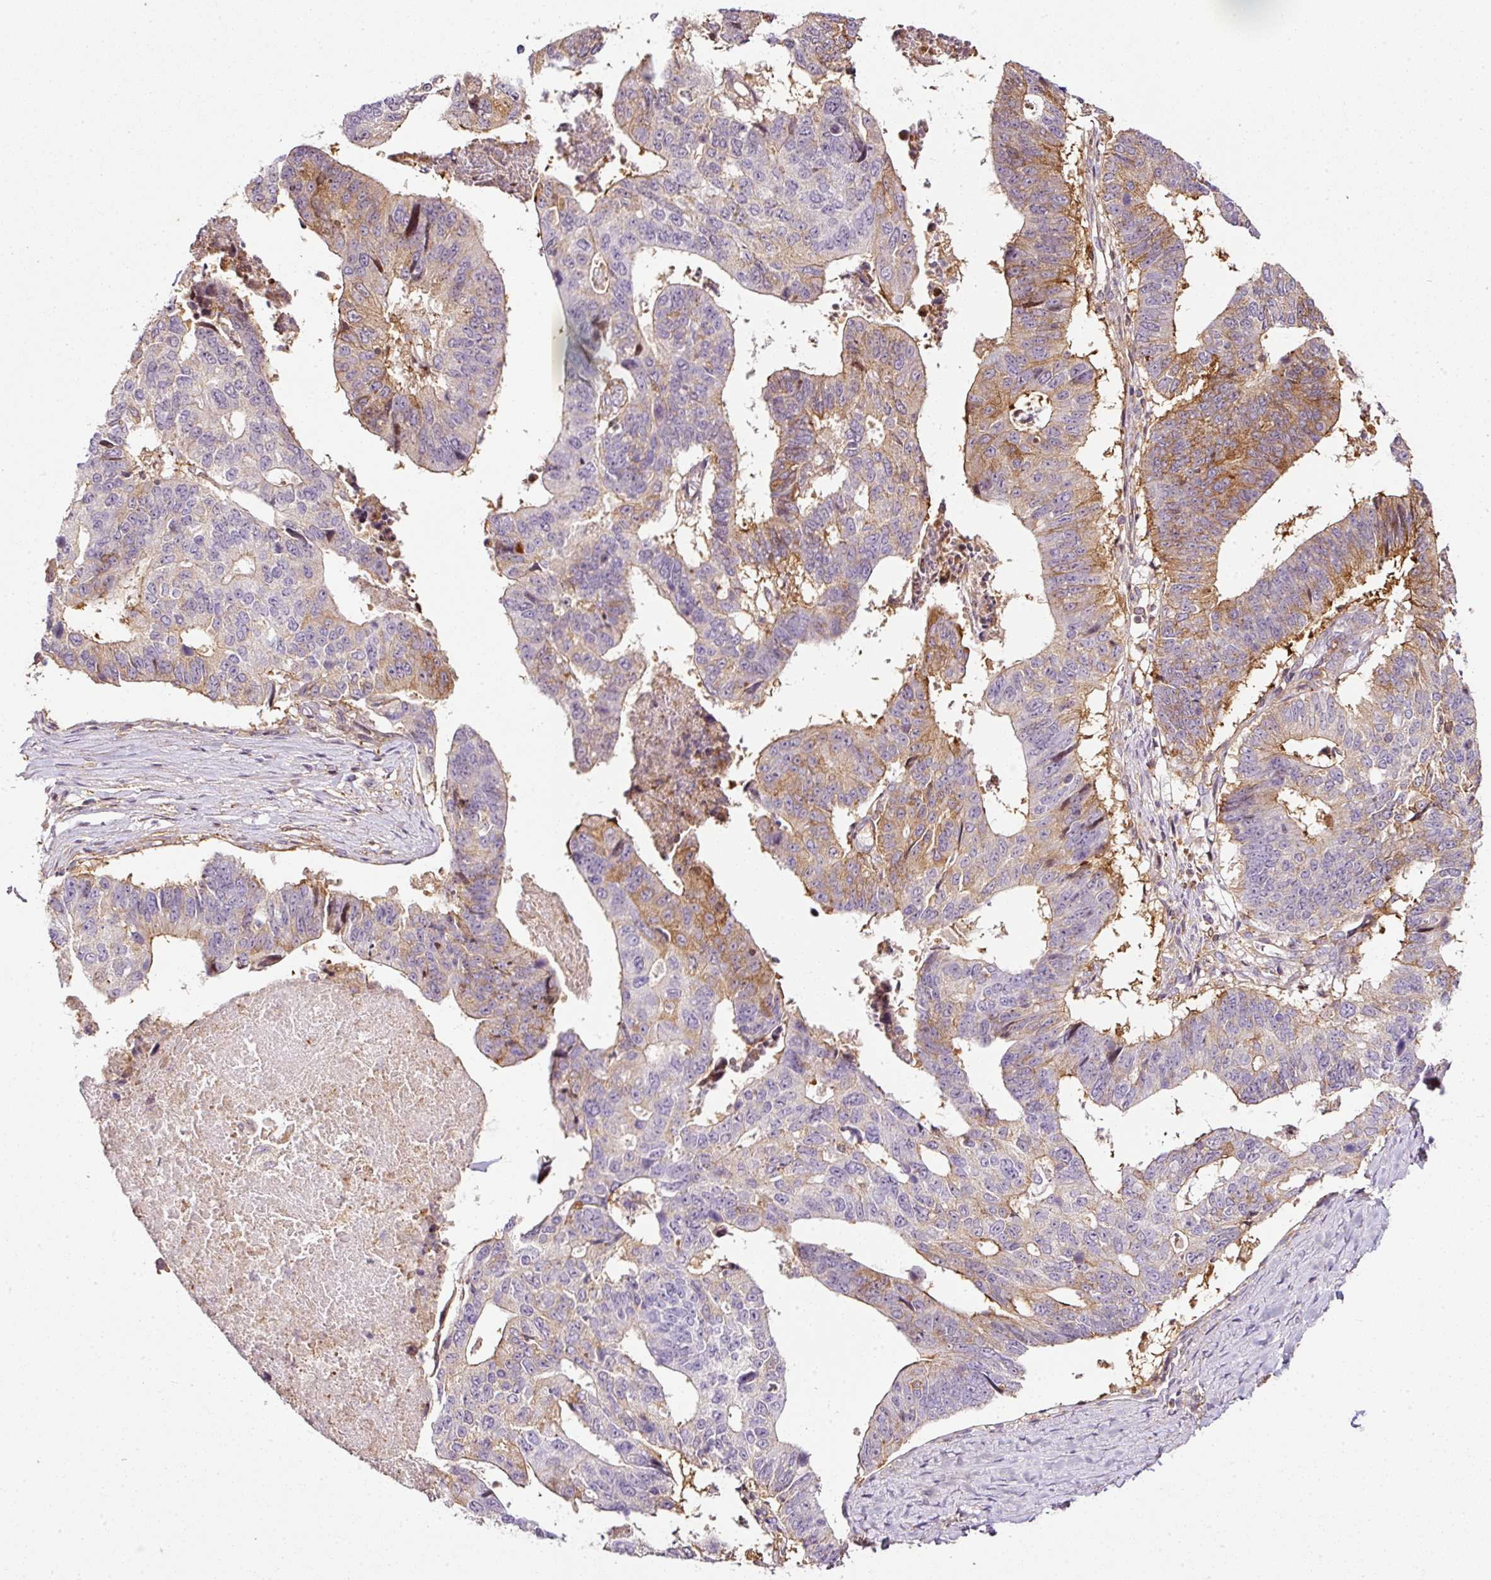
{"staining": {"intensity": "moderate", "quantity": "25%-75%", "location": "cytoplasmic/membranous"}, "tissue": "stomach cancer", "cell_type": "Tumor cells", "image_type": "cancer", "snomed": [{"axis": "morphology", "description": "Adenocarcinoma, NOS"}, {"axis": "topography", "description": "Stomach"}], "caption": "The image shows staining of stomach cancer, revealing moderate cytoplasmic/membranous protein positivity (brown color) within tumor cells.", "gene": "SCNM1", "patient": {"sex": "male", "age": 59}}